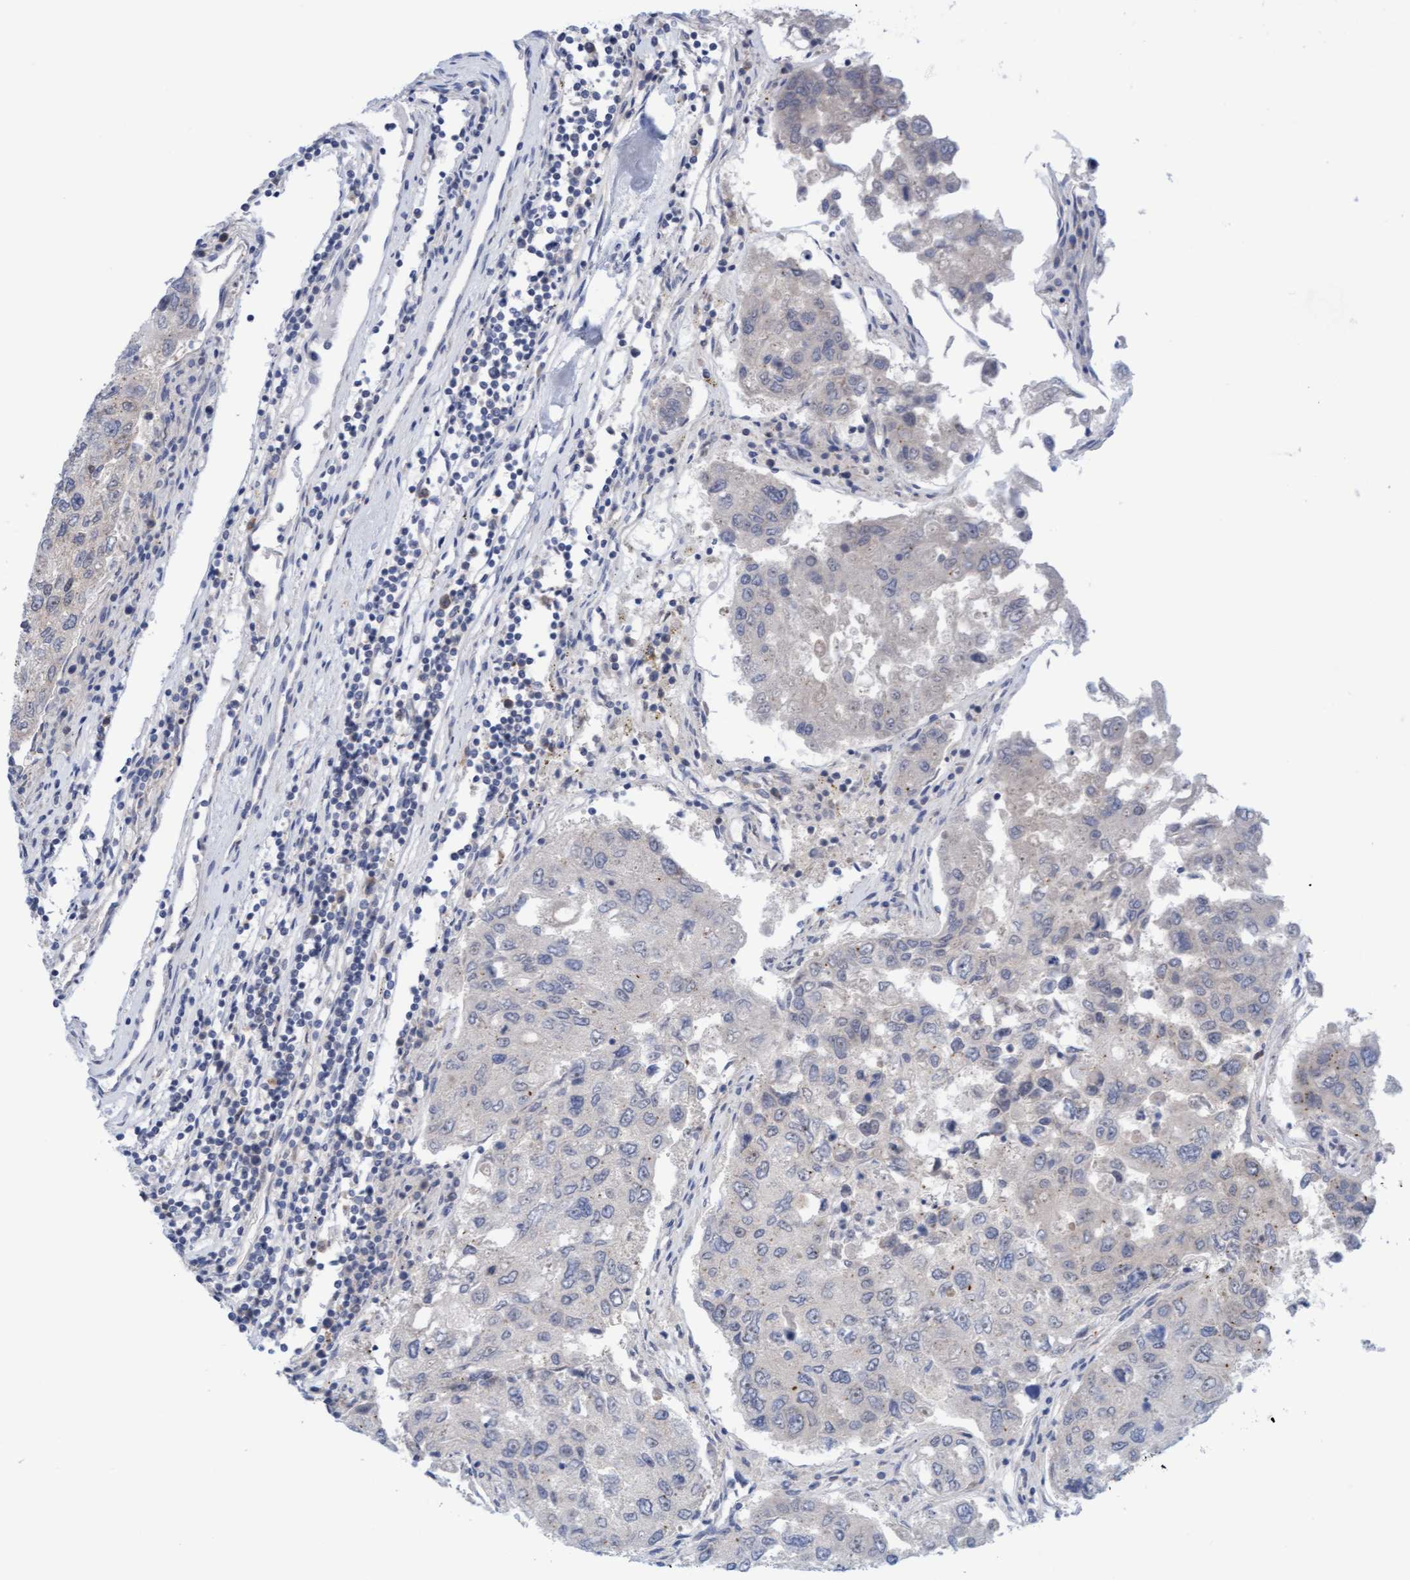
{"staining": {"intensity": "negative", "quantity": "none", "location": "none"}, "tissue": "urothelial cancer", "cell_type": "Tumor cells", "image_type": "cancer", "snomed": [{"axis": "morphology", "description": "Urothelial carcinoma, High grade"}, {"axis": "topography", "description": "Lymph node"}, {"axis": "topography", "description": "Urinary bladder"}], "caption": "Immunohistochemistry (IHC) of human urothelial carcinoma (high-grade) reveals no positivity in tumor cells.", "gene": "AMZ2", "patient": {"sex": "male", "age": 51}}